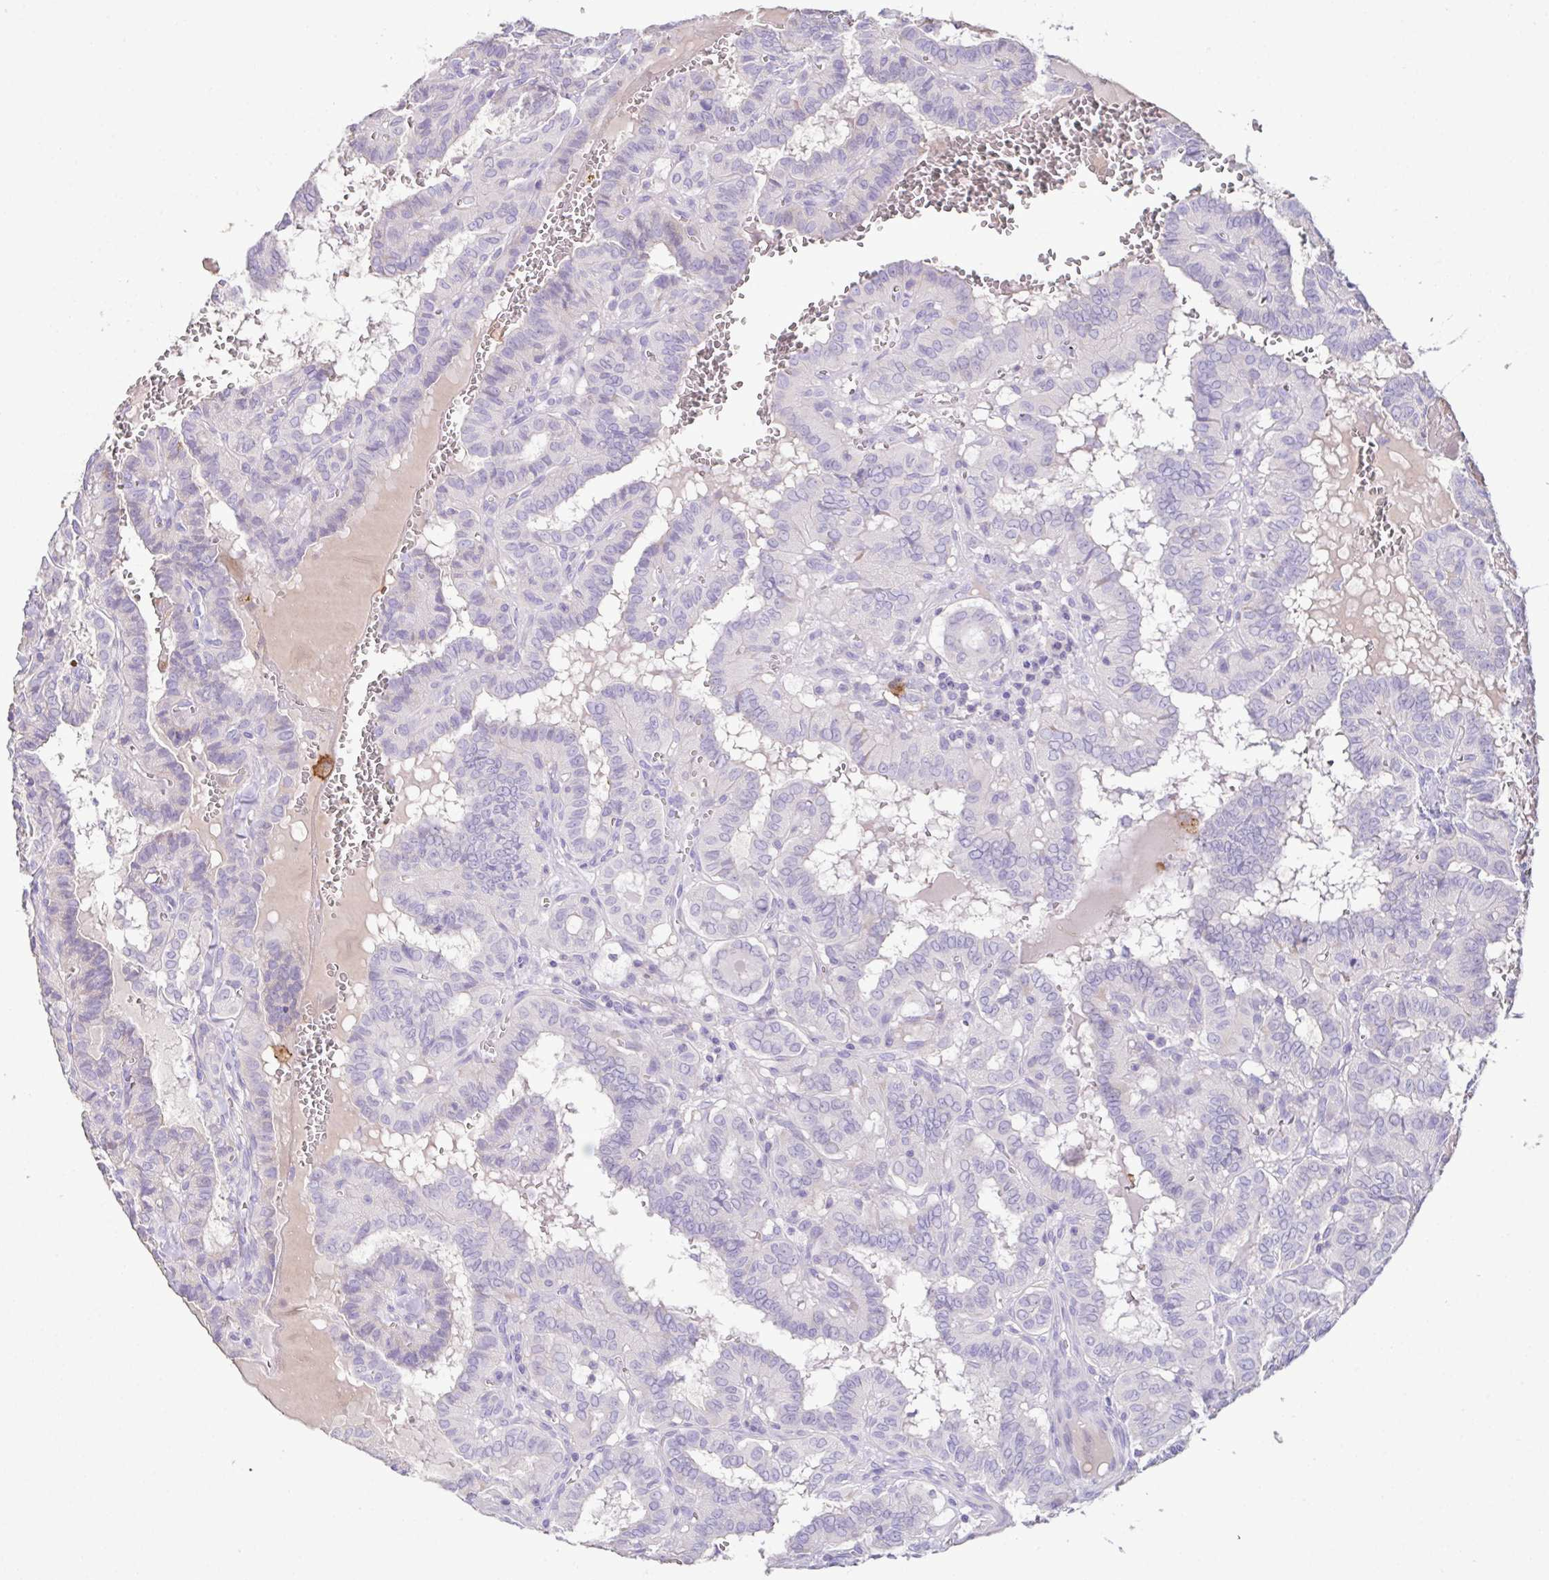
{"staining": {"intensity": "negative", "quantity": "none", "location": "none"}, "tissue": "thyroid cancer", "cell_type": "Tumor cells", "image_type": "cancer", "snomed": [{"axis": "morphology", "description": "Papillary adenocarcinoma, NOS"}, {"axis": "topography", "description": "Thyroid gland"}], "caption": "This is an IHC micrograph of thyroid papillary adenocarcinoma. There is no staining in tumor cells.", "gene": "MARCO", "patient": {"sex": "female", "age": 21}}